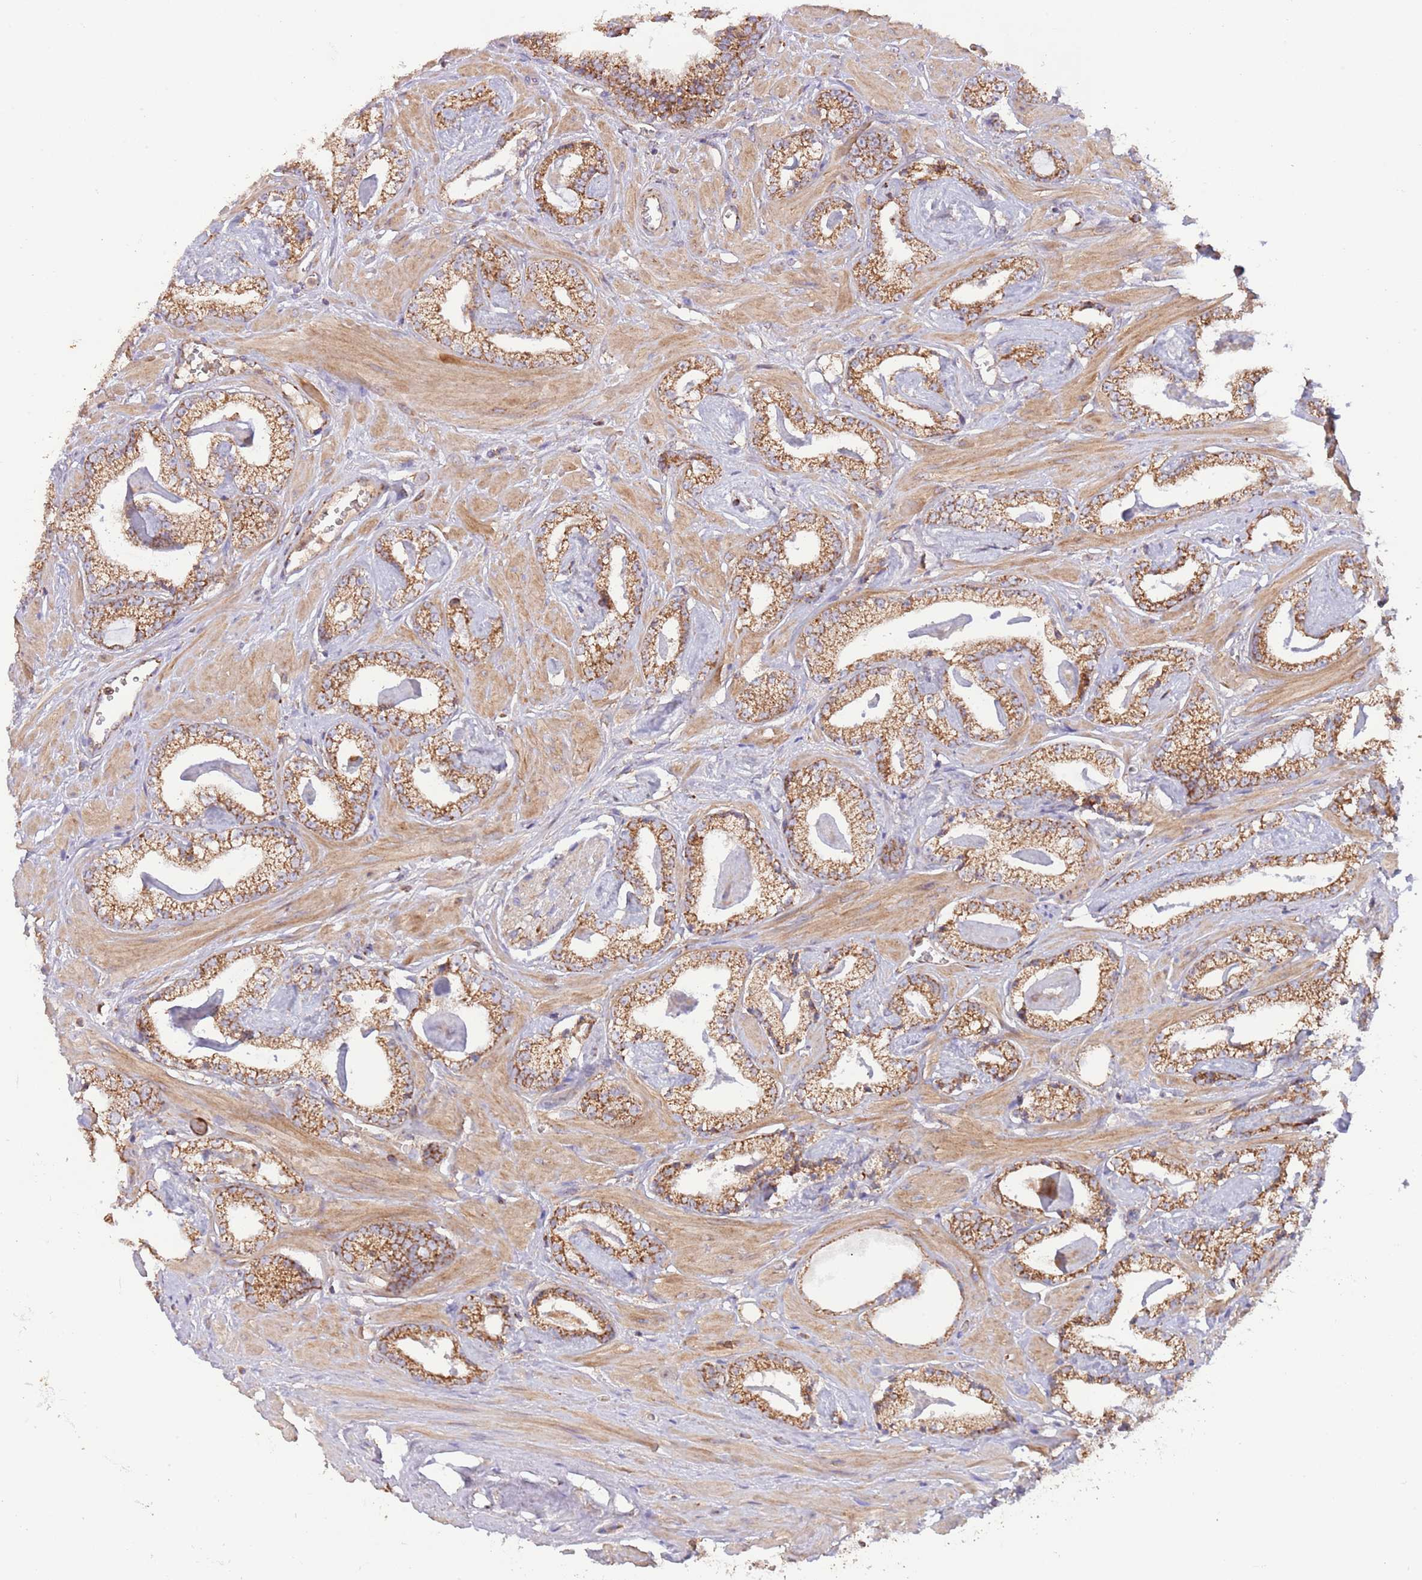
{"staining": {"intensity": "strong", "quantity": ">75%", "location": "cytoplasmic/membranous"}, "tissue": "prostate cancer", "cell_type": "Tumor cells", "image_type": "cancer", "snomed": [{"axis": "morphology", "description": "Adenocarcinoma, Low grade"}, {"axis": "topography", "description": "Prostate"}], "caption": "Protein staining displays strong cytoplasmic/membranous expression in approximately >75% of tumor cells in adenocarcinoma (low-grade) (prostate). Ihc stains the protein in brown and the nuclei are stained blue.", "gene": "DNAJA3", "patient": {"sex": "male", "age": 60}}